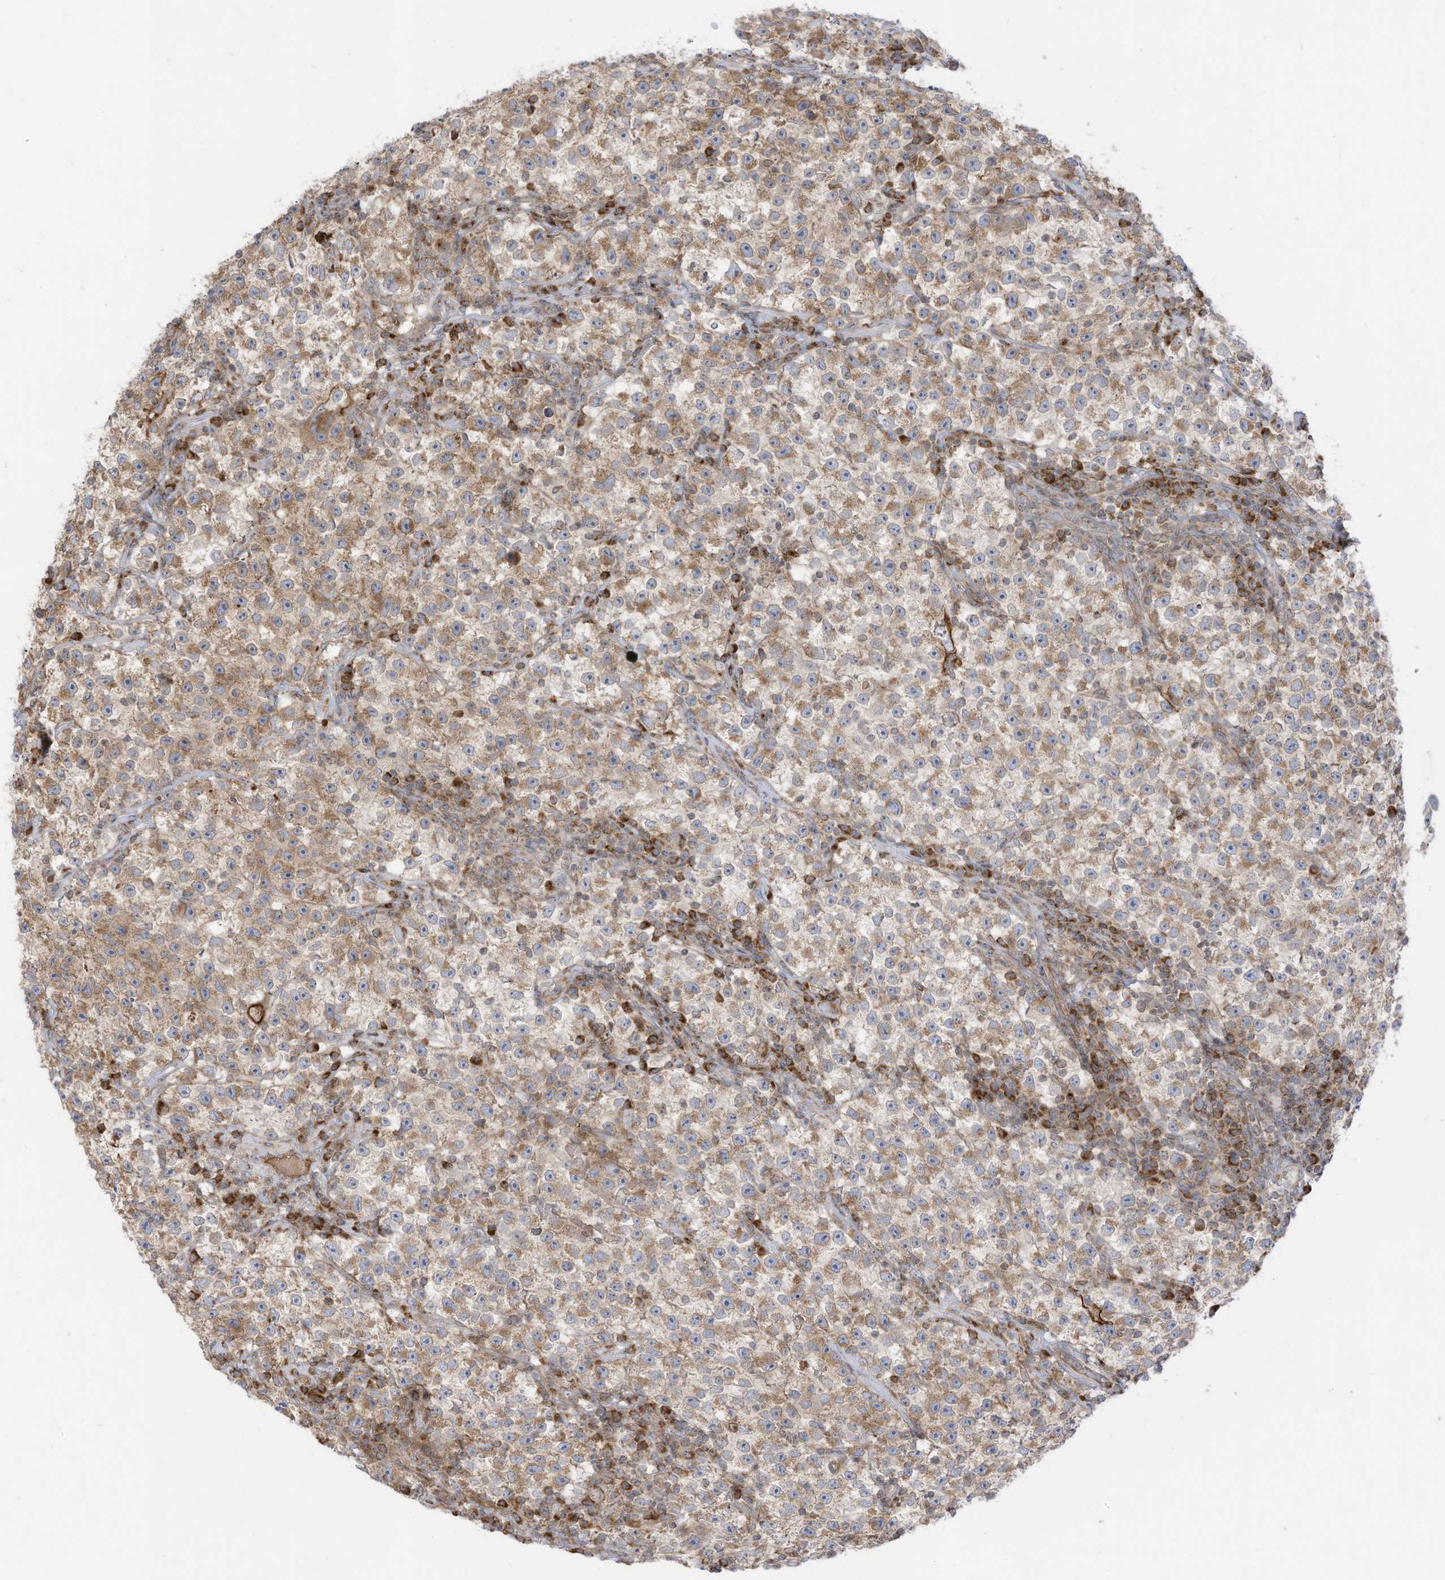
{"staining": {"intensity": "moderate", "quantity": ">75%", "location": "cytoplasmic/membranous"}, "tissue": "testis cancer", "cell_type": "Tumor cells", "image_type": "cancer", "snomed": [{"axis": "morphology", "description": "Seminoma, NOS"}, {"axis": "topography", "description": "Testis"}], "caption": "Testis seminoma stained for a protein (brown) demonstrates moderate cytoplasmic/membranous positive staining in approximately >75% of tumor cells.", "gene": "CGAS", "patient": {"sex": "male", "age": 22}}